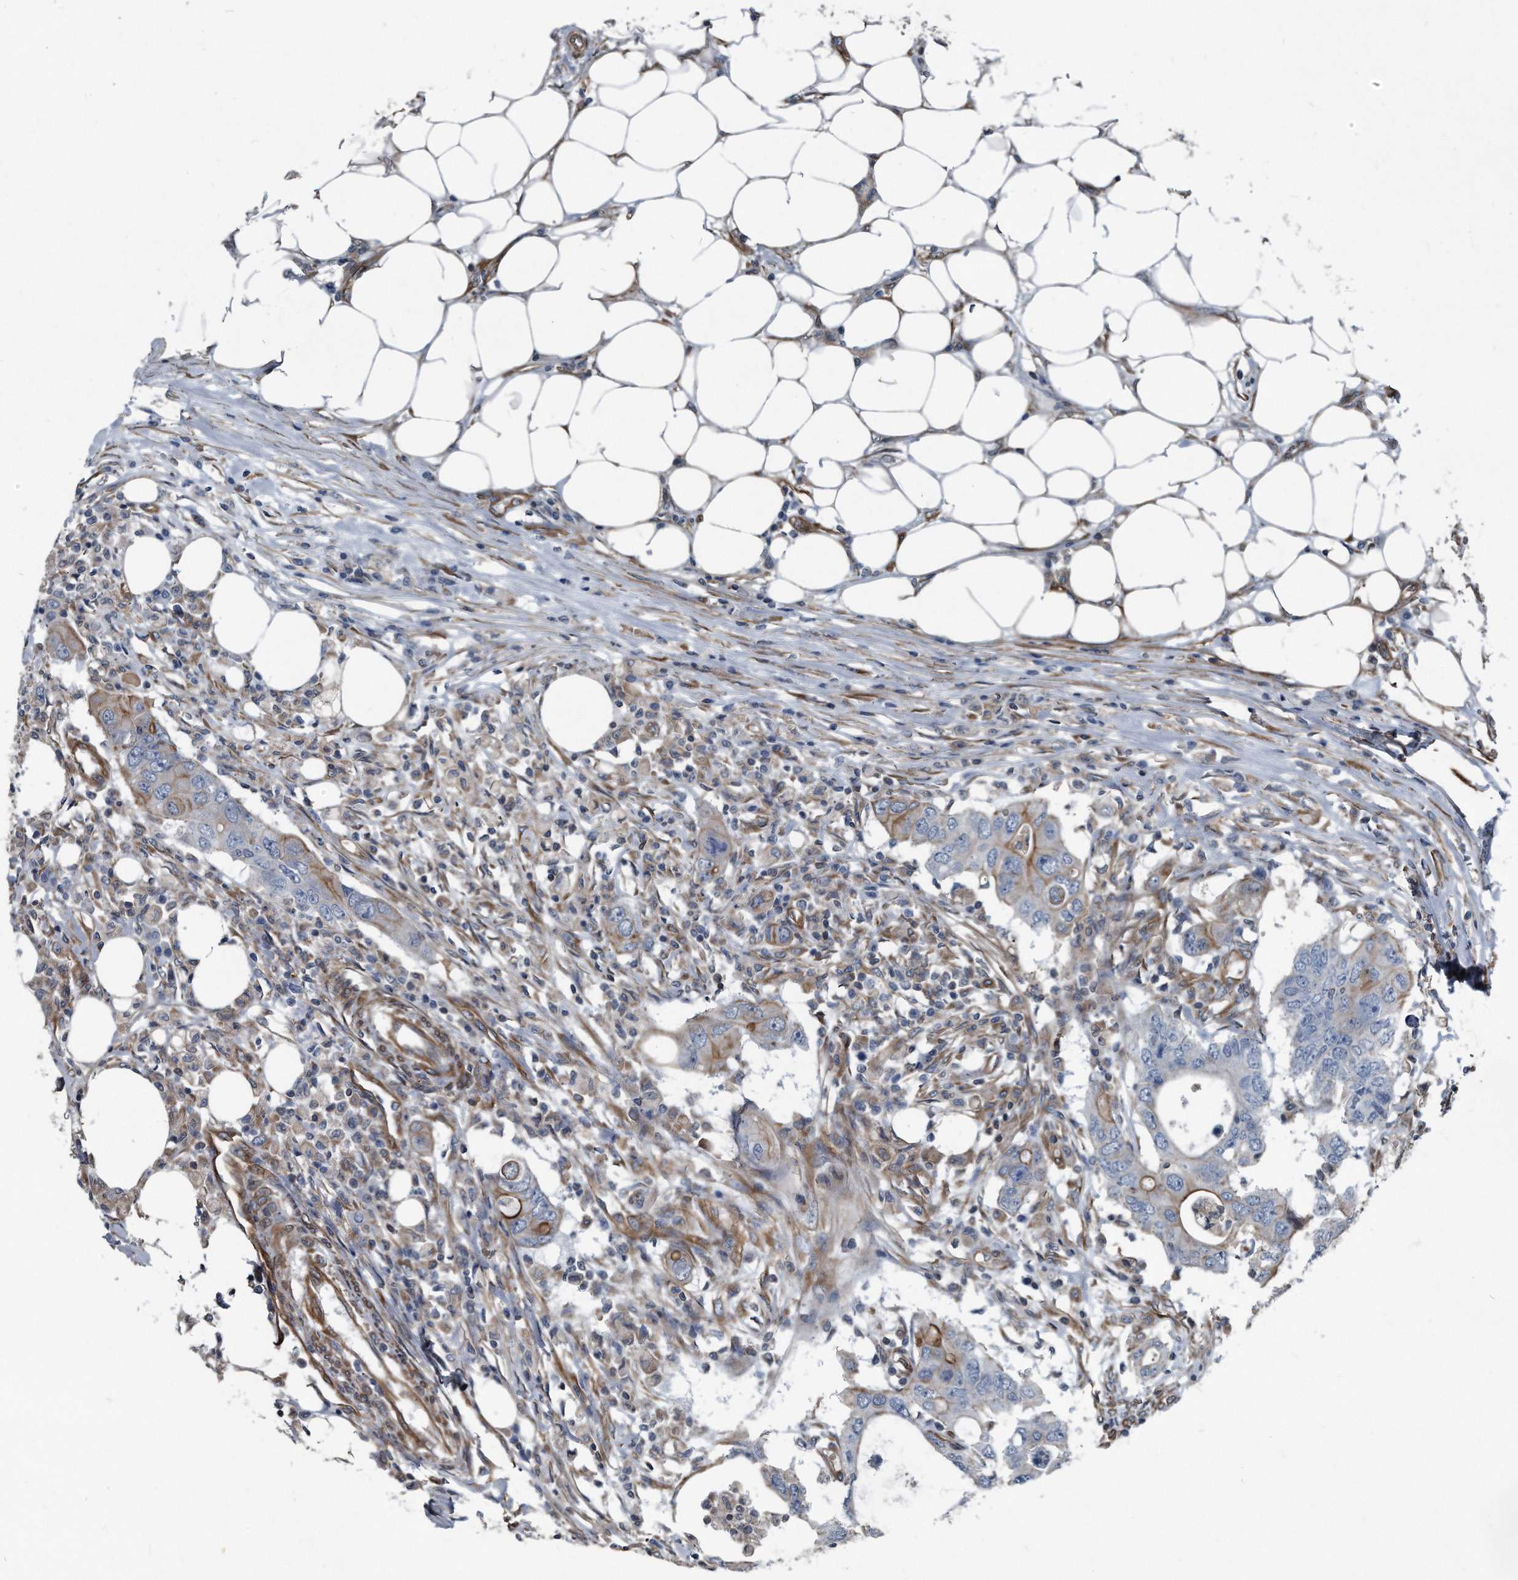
{"staining": {"intensity": "moderate", "quantity": "<25%", "location": "cytoplasmic/membranous"}, "tissue": "colorectal cancer", "cell_type": "Tumor cells", "image_type": "cancer", "snomed": [{"axis": "morphology", "description": "Adenocarcinoma, NOS"}, {"axis": "topography", "description": "Colon"}], "caption": "Protein analysis of colorectal adenocarcinoma tissue displays moderate cytoplasmic/membranous expression in about <25% of tumor cells. Nuclei are stained in blue.", "gene": "PLEC", "patient": {"sex": "male", "age": 71}}